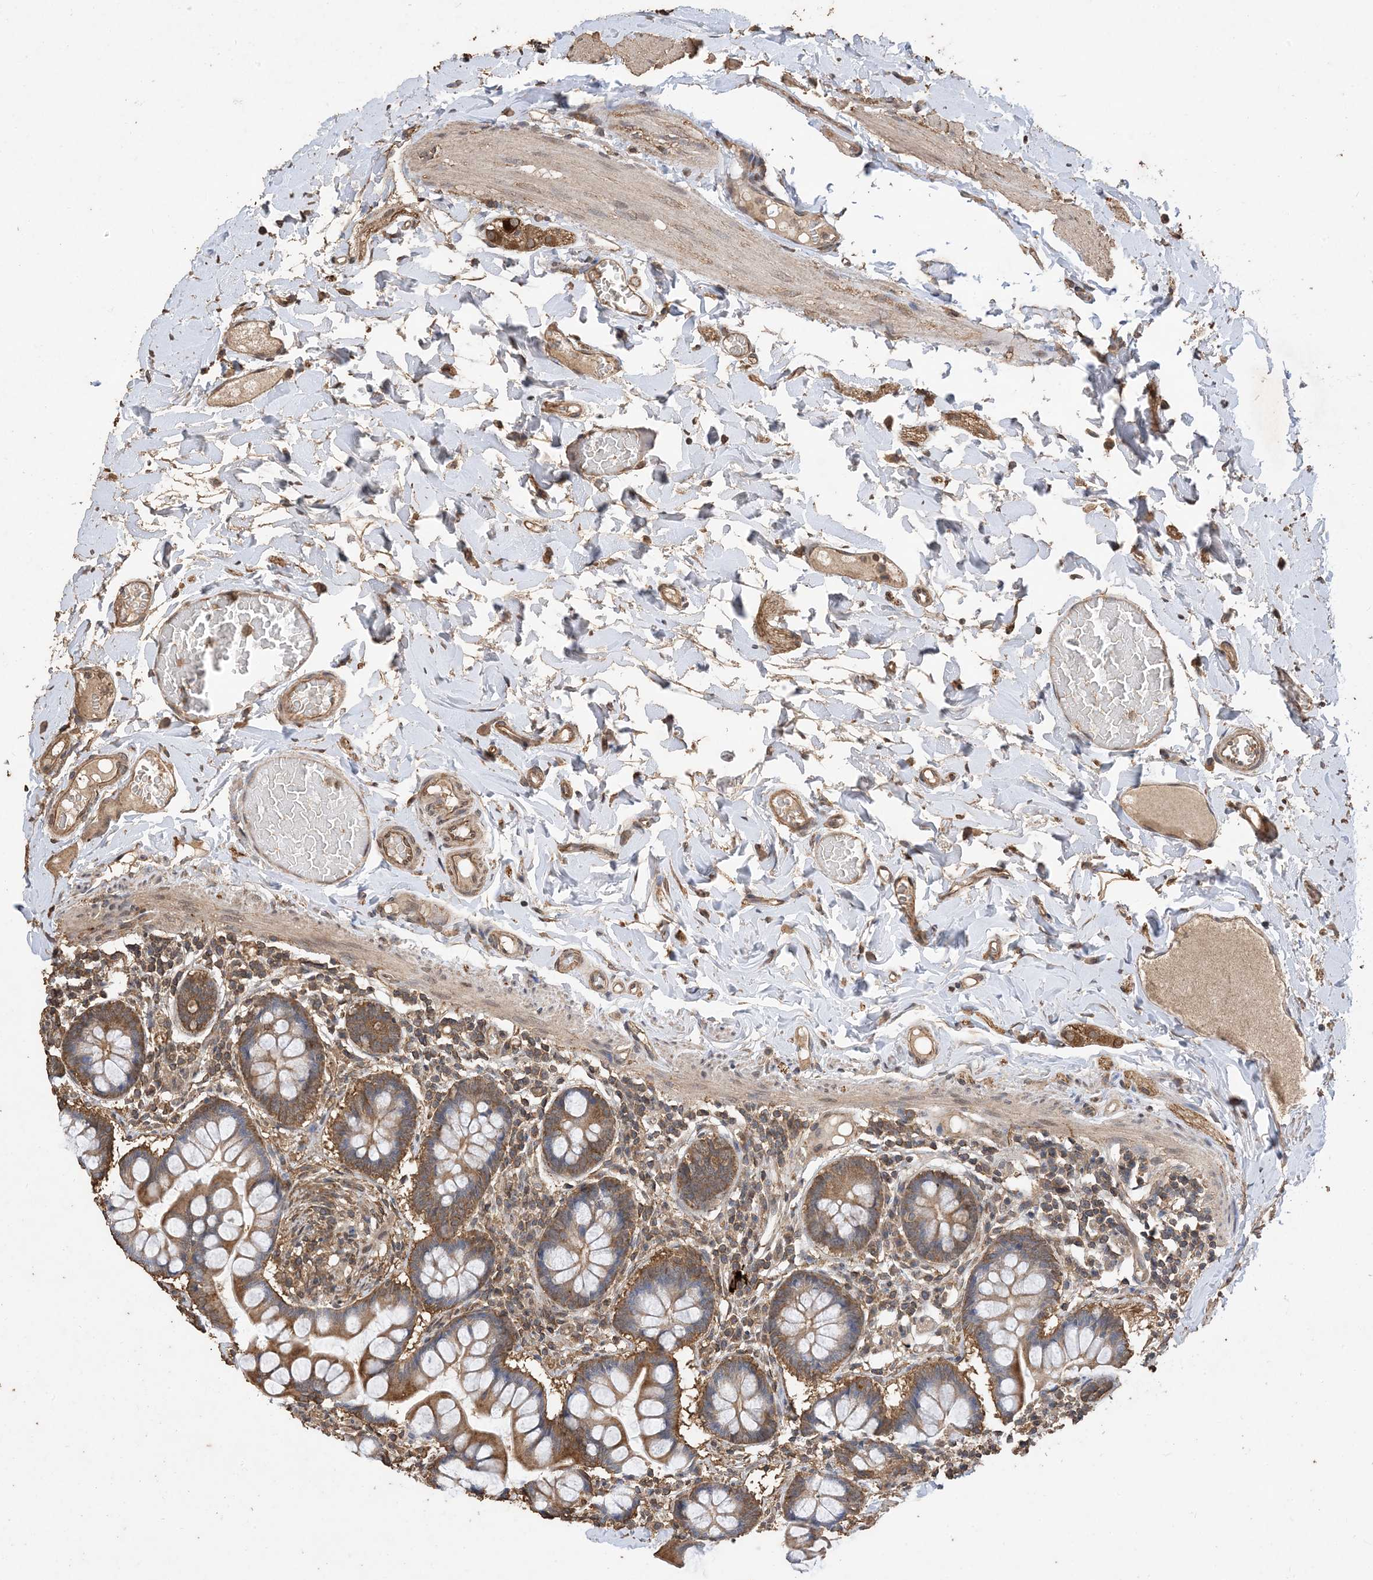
{"staining": {"intensity": "moderate", "quantity": ">75%", "location": "cytoplasmic/membranous"}, "tissue": "small intestine", "cell_type": "Glandular cells", "image_type": "normal", "snomed": [{"axis": "morphology", "description": "Normal tissue, NOS"}, {"axis": "topography", "description": "Small intestine"}], "caption": "Glandular cells demonstrate medium levels of moderate cytoplasmic/membranous staining in approximately >75% of cells in unremarkable human small intestine.", "gene": "ZKSCAN5", "patient": {"sex": "male", "age": 41}}